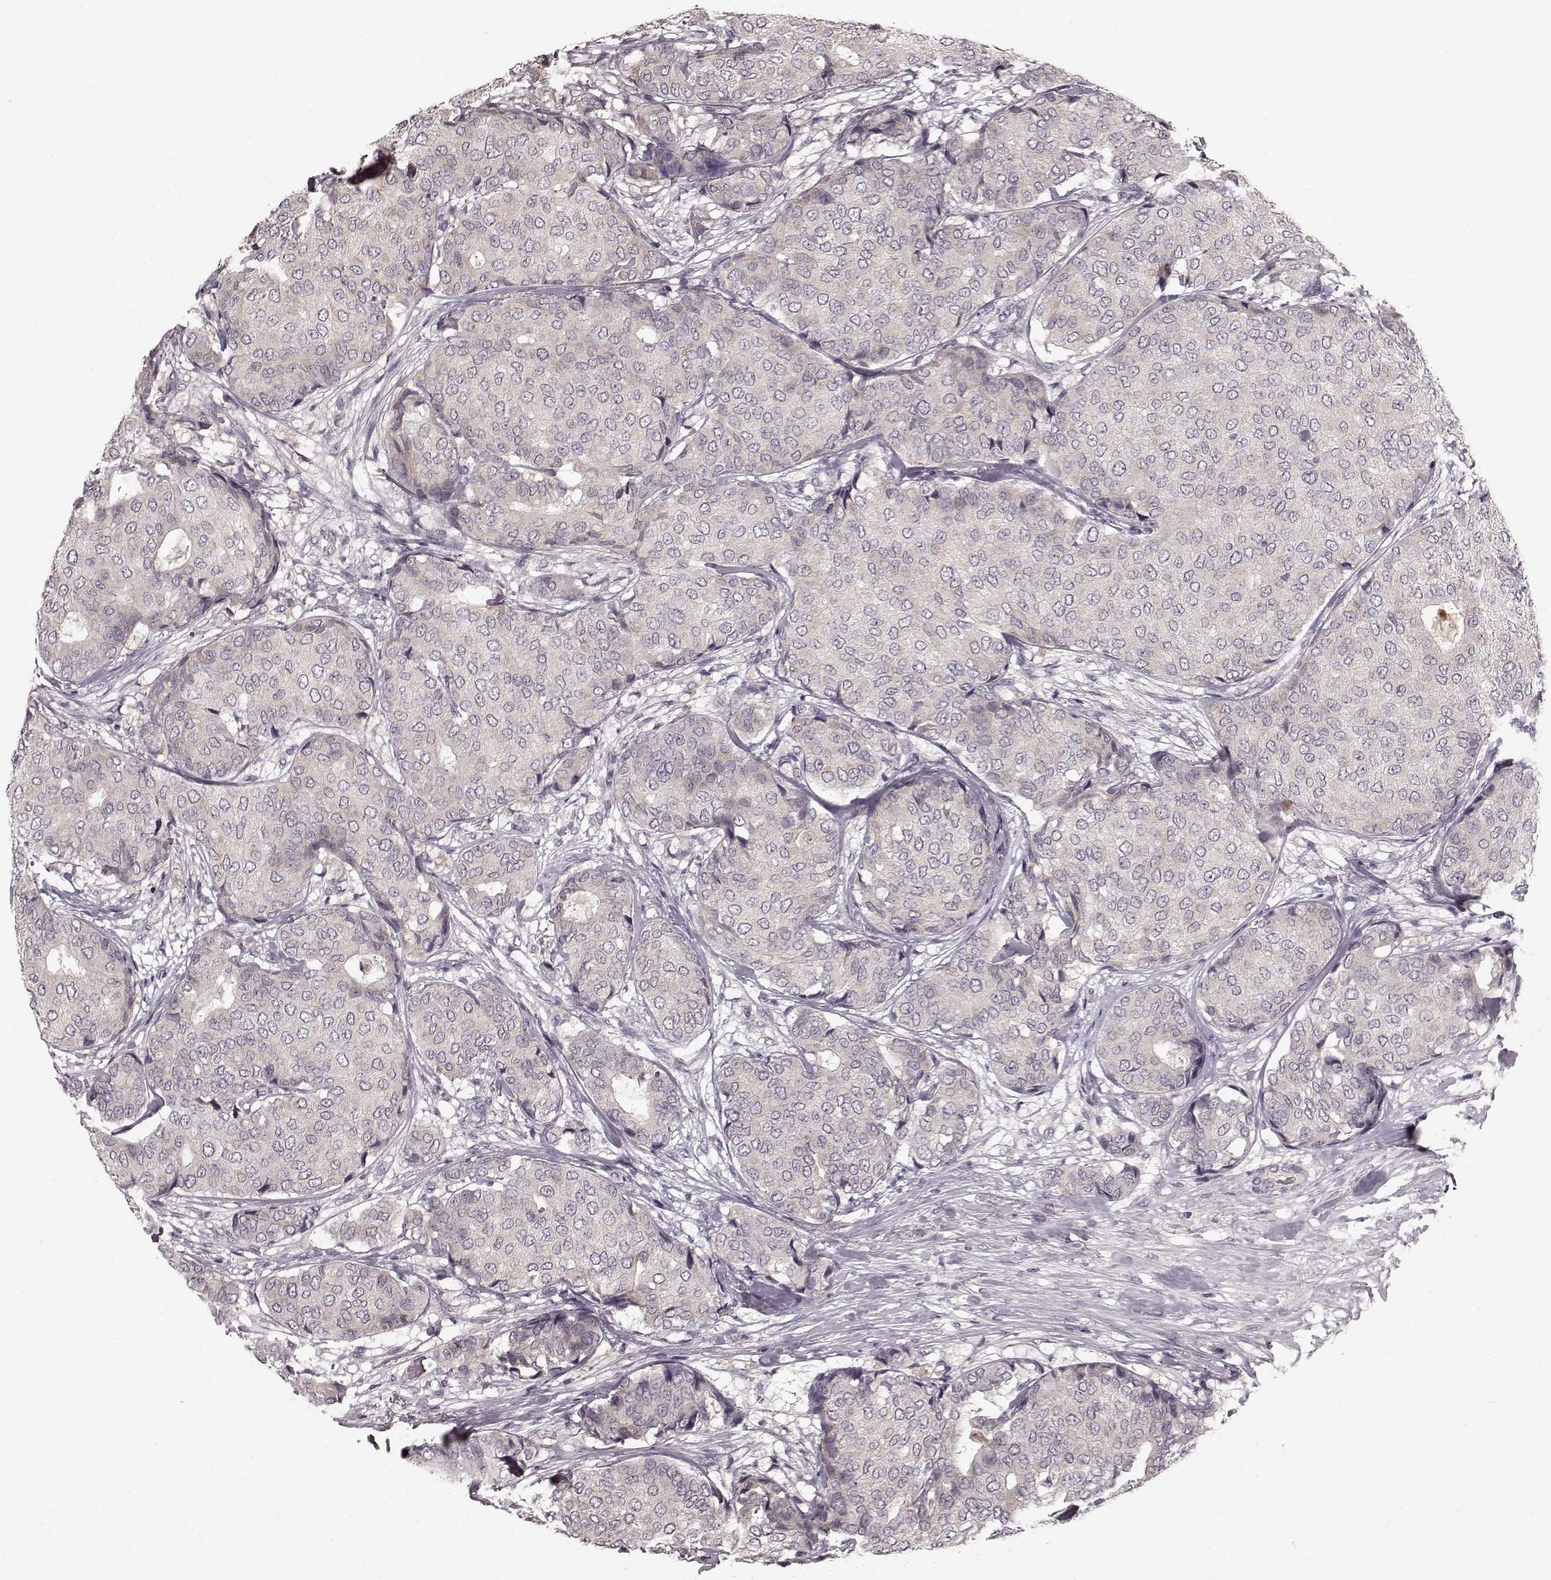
{"staining": {"intensity": "negative", "quantity": "none", "location": "none"}, "tissue": "breast cancer", "cell_type": "Tumor cells", "image_type": "cancer", "snomed": [{"axis": "morphology", "description": "Duct carcinoma"}, {"axis": "topography", "description": "Breast"}], "caption": "High magnification brightfield microscopy of infiltrating ductal carcinoma (breast) stained with DAB (3,3'-diaminobenzidine) (brown) and counterstained with hematoxylin (blue): tumor cells show no significant staining. The staining is performed using DAB brown chromogen with nuclei counter-stained in using hematoxylin.", "gene": "SLC22A18", "patient": {"sex": "female", "age": 75}}